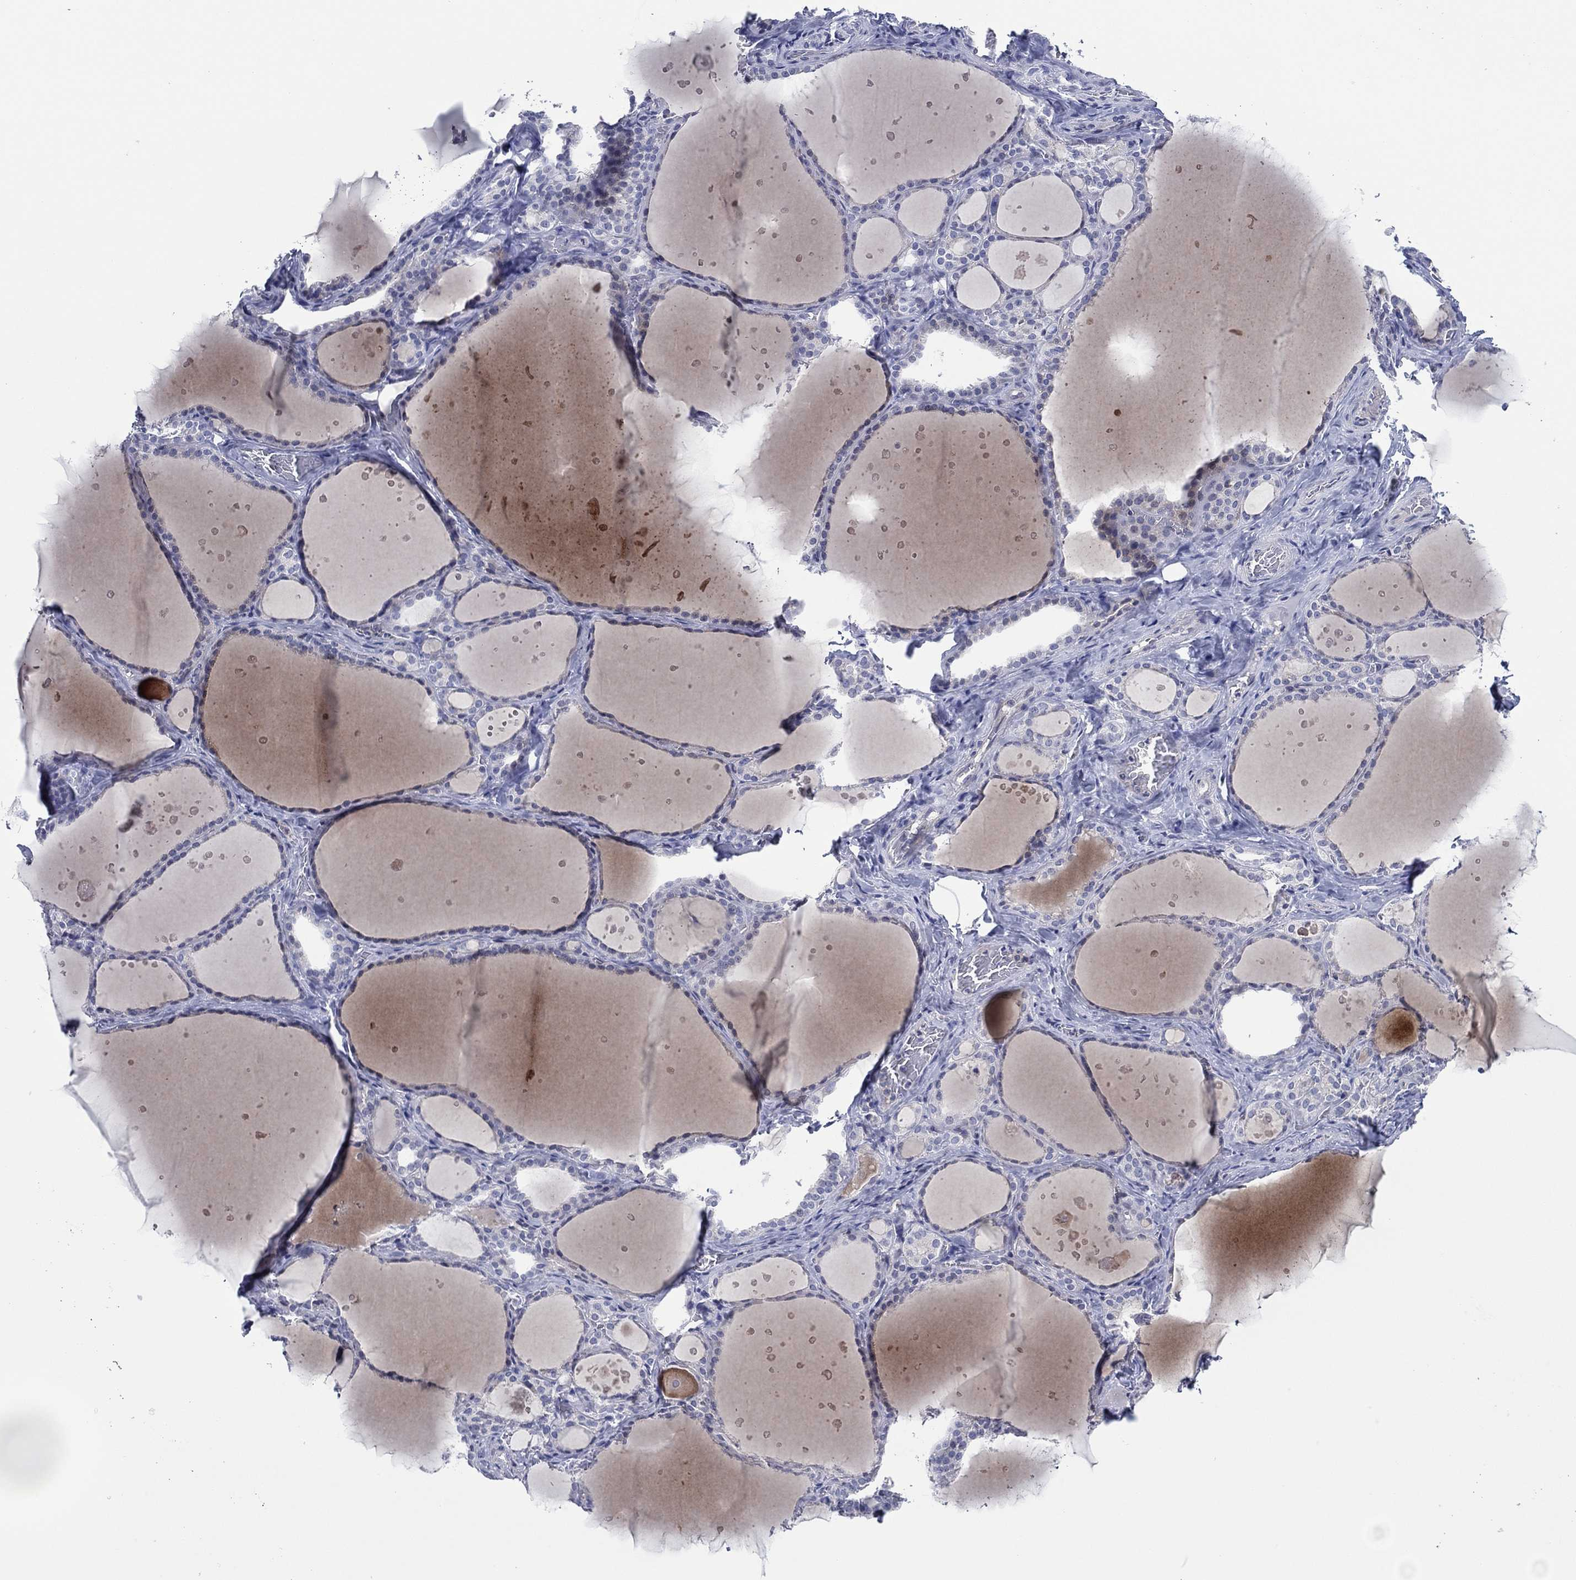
{"staining": {"intensity": "negative", "quantity": "none", "location": "none"}, "tissue": "thyroid gland", "cell_type": "Glandular cells", "image_type": "normal", "snomed": [{"axis": "morphology", "description": "Normal tissue, NOS"}, {"axis": "topography", "description": "Thyroid gland"}], "caption": "The micrograph demonstrates no staining of glandular cells in benign thyroid gland.", "gene": "TRIM31", "patient": {"sex": "male", "age": 63}}